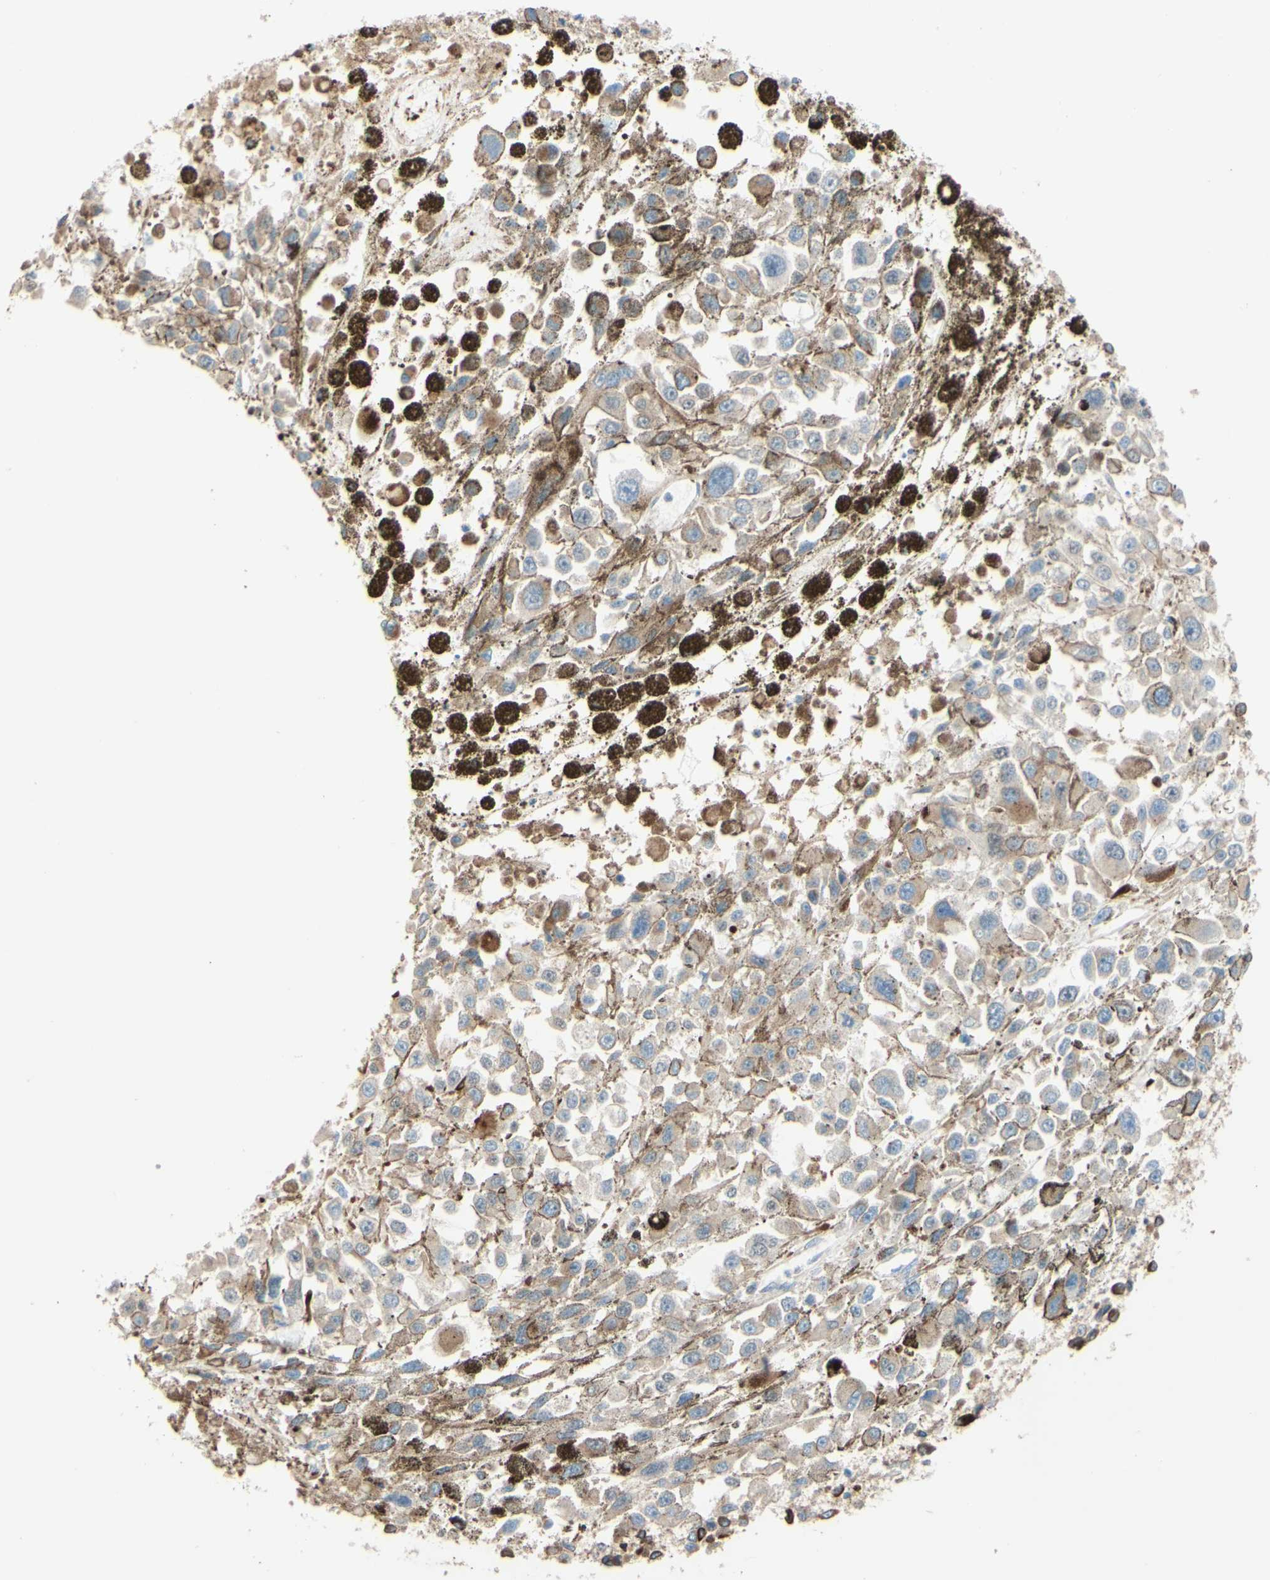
{"staining": {"intensity": "weak", "quantity": ">75%", "location": "cytoplasmic/membranous"}, "tissue": "melanoma", "cell_type": "Tumor cells", "image_type": "cancer", "snomed": [{"axis": "morphology", "description": "Malignant melanoma, Metastatic site"}, {"axis": "topography", "description": "Lymph node"}], "caption": "The immunohistochemical stain shows weak cytoplasmic/membranous staining in tumor cells of malignant melanoma (metastatic site) tissue.", "gene": "ENDOD1", "patient": {"sex": "male", "age": 59}}